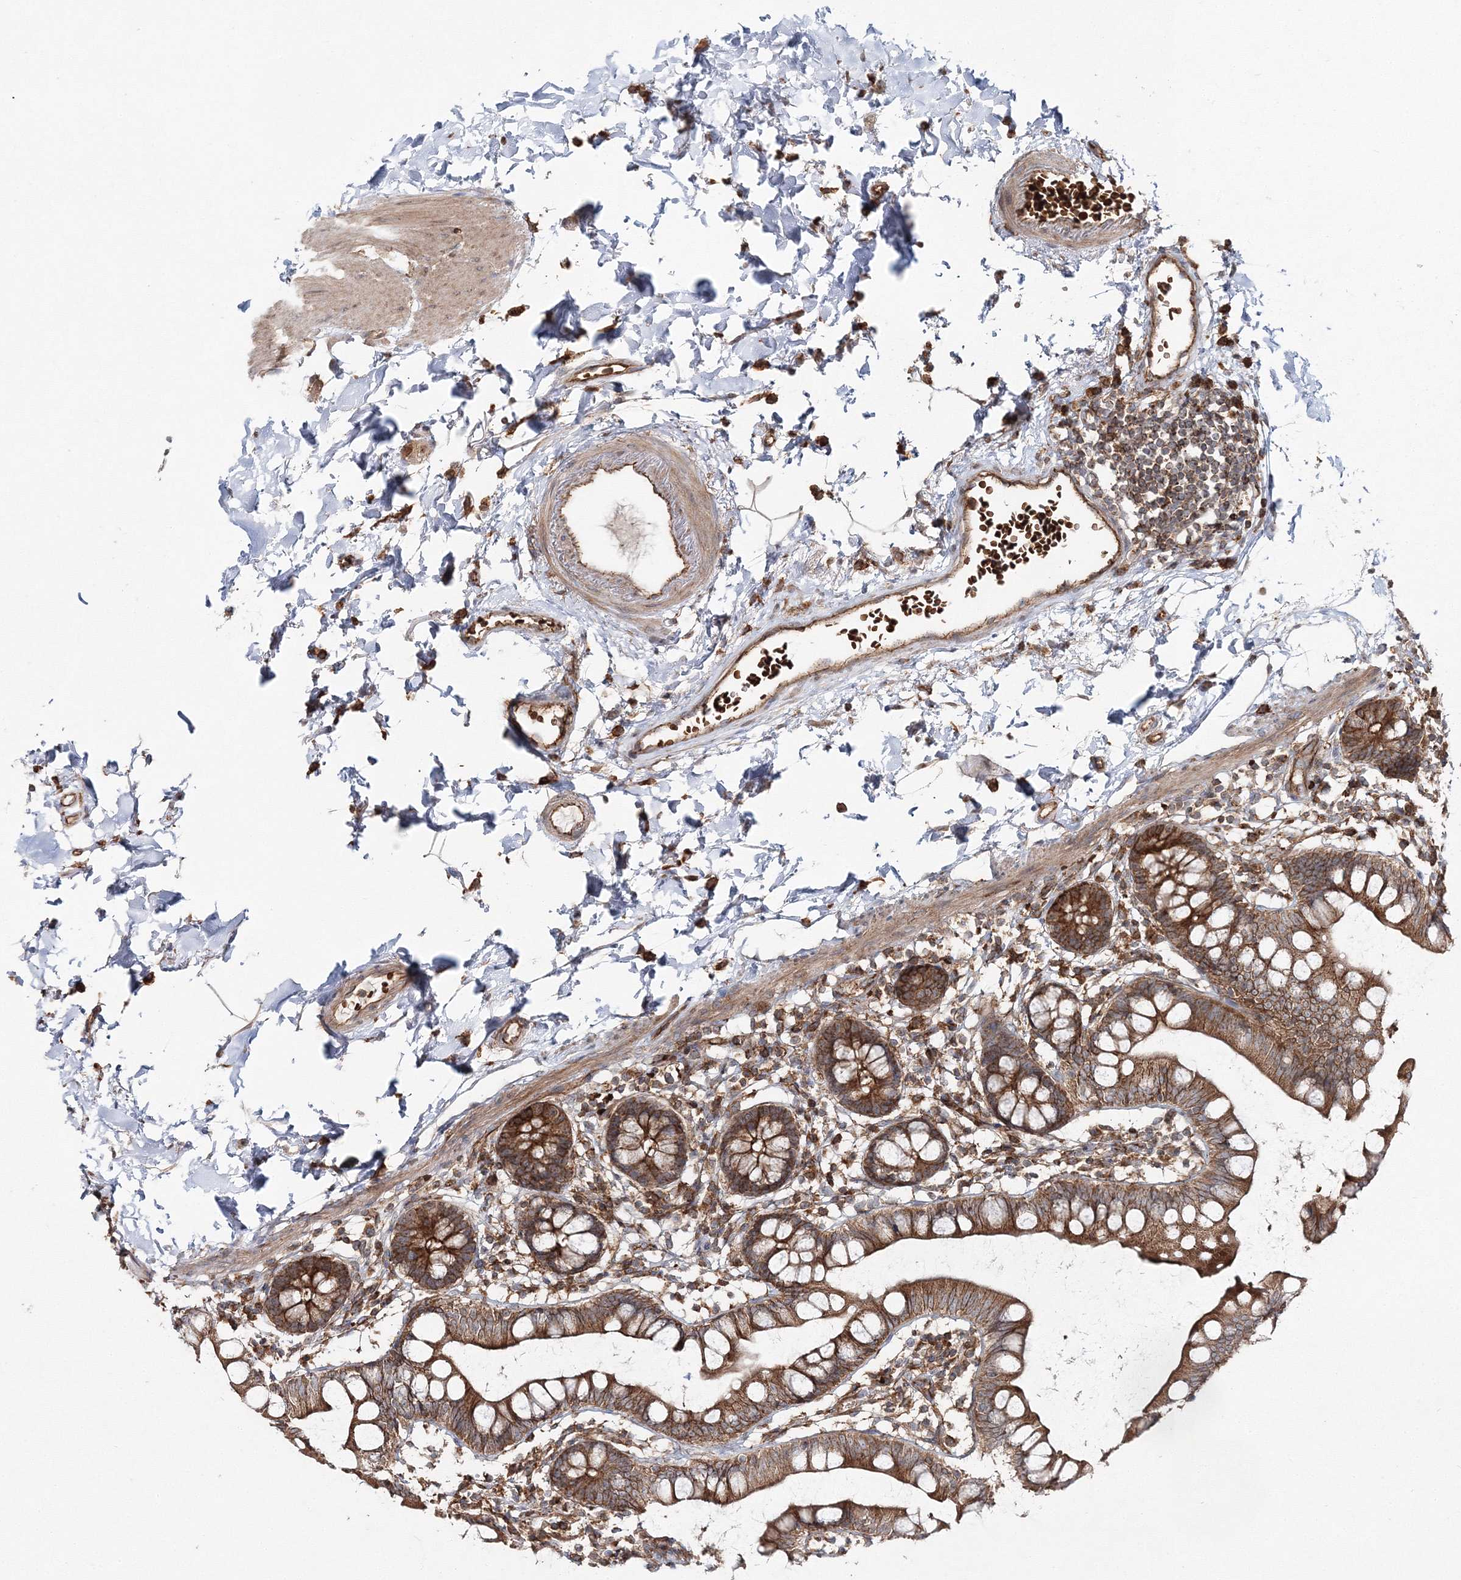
{"staining": {"intensity": "moderate", "quantity": ">75%", "location": "cytoplasmic/membranous"}, "tissue": "small intestine", "cell_type": "Glandular cells", "image_type": "normal", "snomed": [{"axis": "morphology", "description": "Normal tissue, NOS"}, {"axis": "topography", "description": "Small intestine"}], "caption": "IHC (DAB (3,3'-diaminobenzidine)) staining of benign small intestine demonstrates moderate cytoplasmic/membranous protein expression in approximately >75% of glandular cells. The staining was performed using DAB, with brown indicating positive protein expression. Nuclei are stained blue with hematoxylin.", "gene": "PCBD2", "patient": {"sex": "female", "age": 84}}